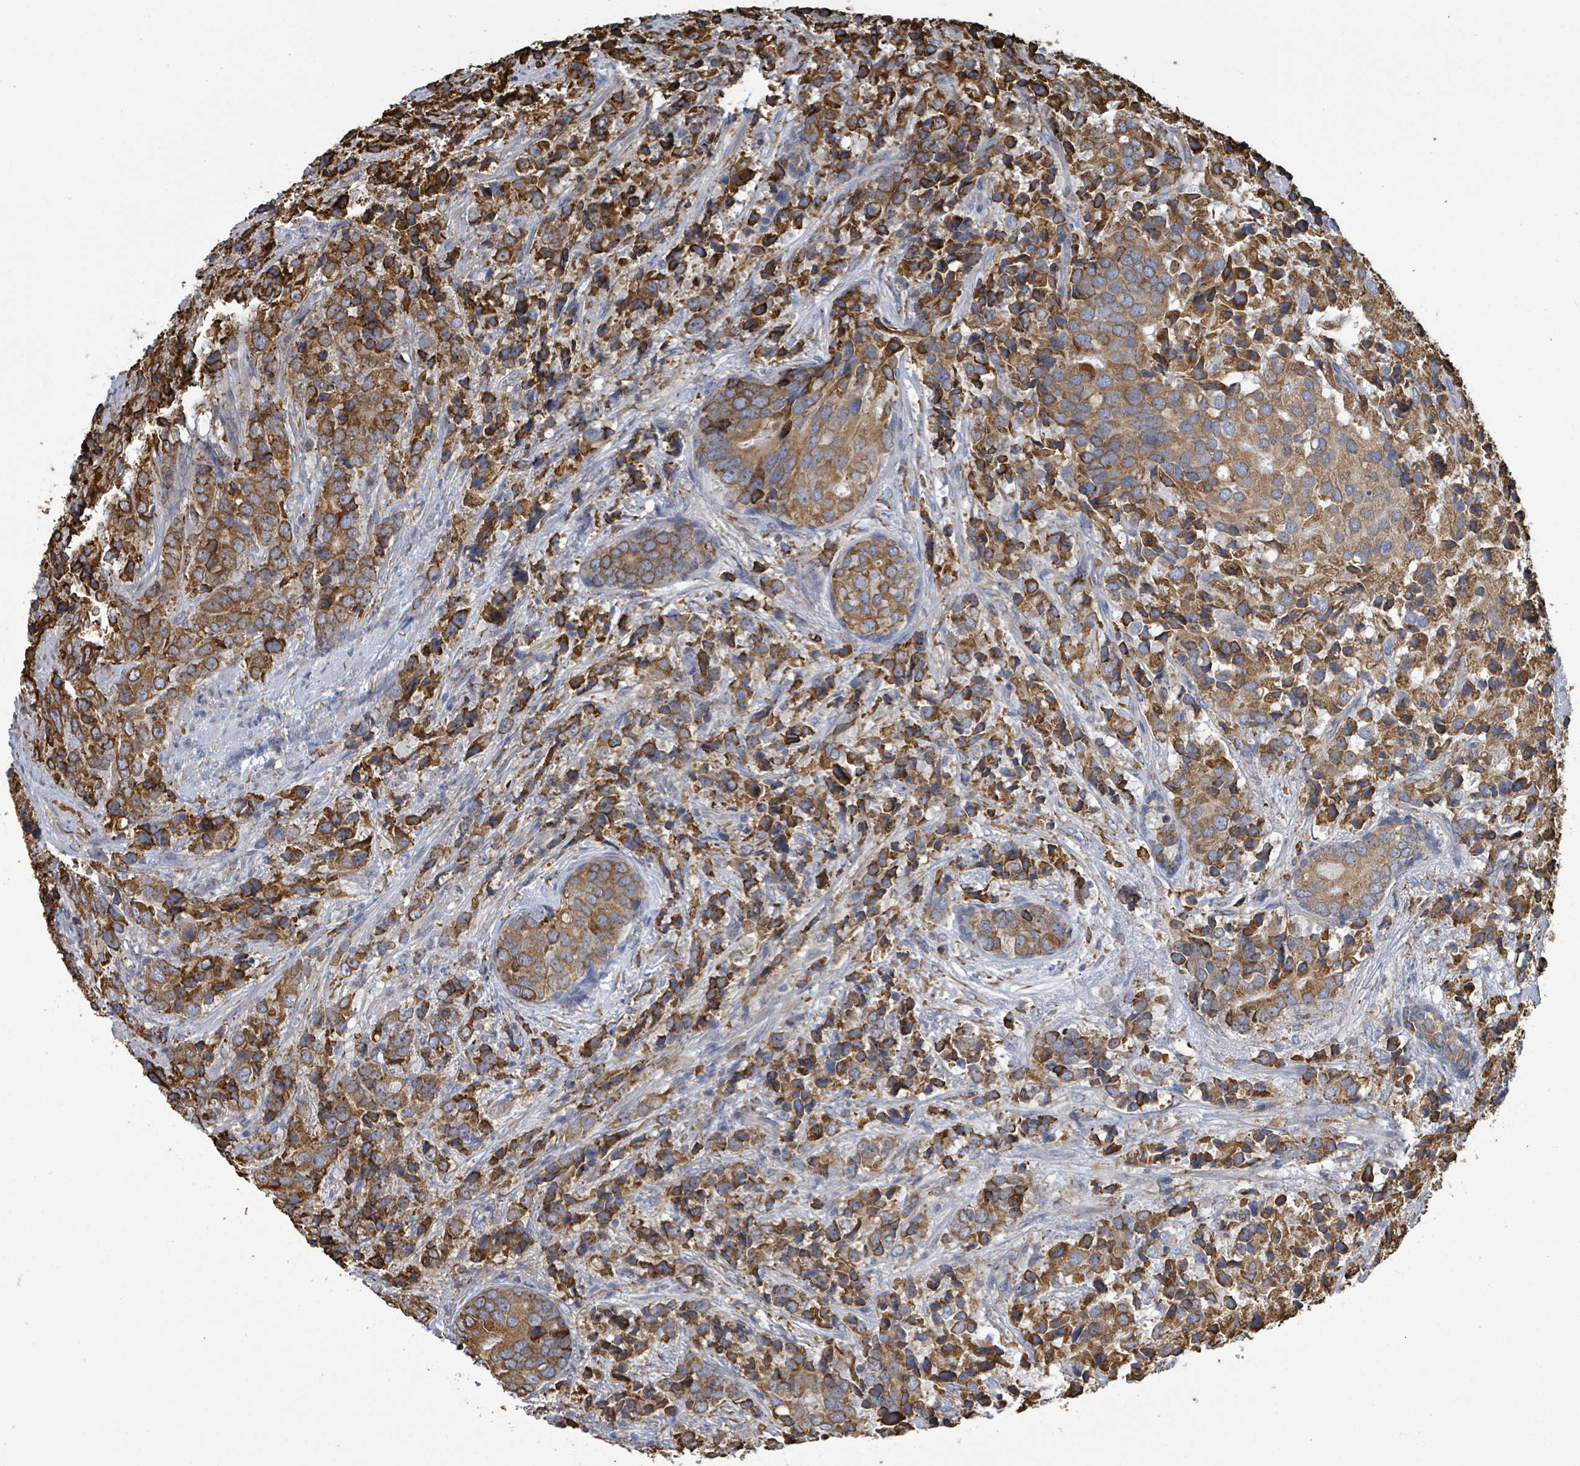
{"staining": {"intensity": "moderate", "quantity": ">75%", "location": "cytoplasmic/membranous"}, "tissue": "prostate cancer", "cell_type": "Tumor cells", "image_type": "cancer", "snomed": [{"axis": "morphology", "description": "Adenocarcinoma, High grade"}, {"axis": "topography", "description": "Prostate"}], "caption": "Immunohistochemical staining of prostate cancer (adenocarcinoma (high-grade)) reveals moderate cytoplasmic/membranous protein positivity in about >75% of tumor cells.", "gene": "RFPL4A", "patient": {"sex": "male", "age": 62}}